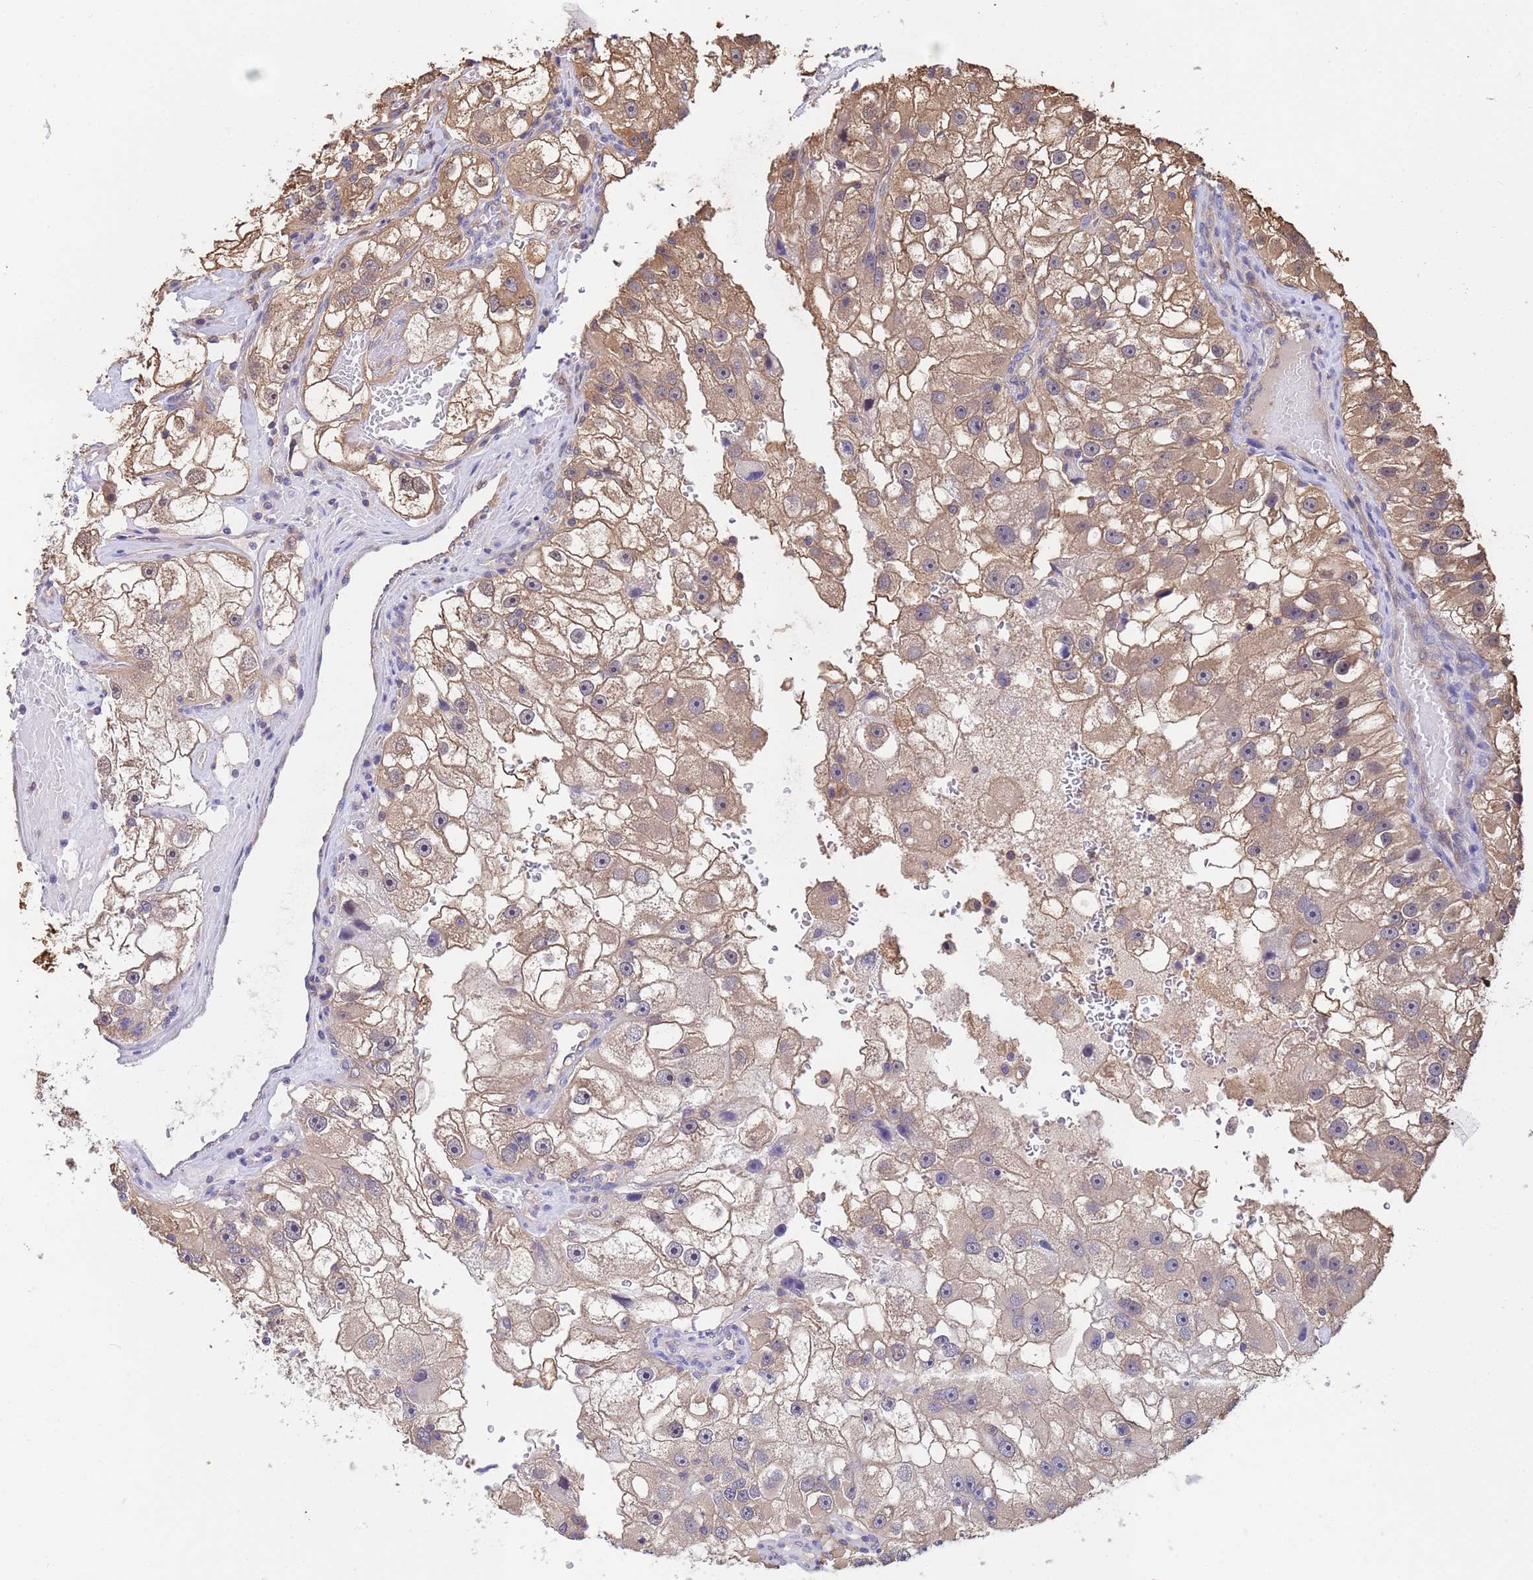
{"staining": {"intensity": "moderate", "quantity": "25%-75%", "location": "cytoplasmic/membranous"}, "tissue": "renal cancer", "cell_type": "Tumor cells", "image_type": "cancer", "snomed": [{"axis": "morphology", "description": "Adenocarcinoma, NOS"}, {"axis": "topography", "description": "Kidney"}], "caption": "Immunohistochemical staining of renal cancer demonstrates medium levels of moderate cytoplasmic/membranous protein expression in approximately 25%-75% of tumor cells.", "gene": "FAM25A", "patient": {"sex": "male", "age": 63}}